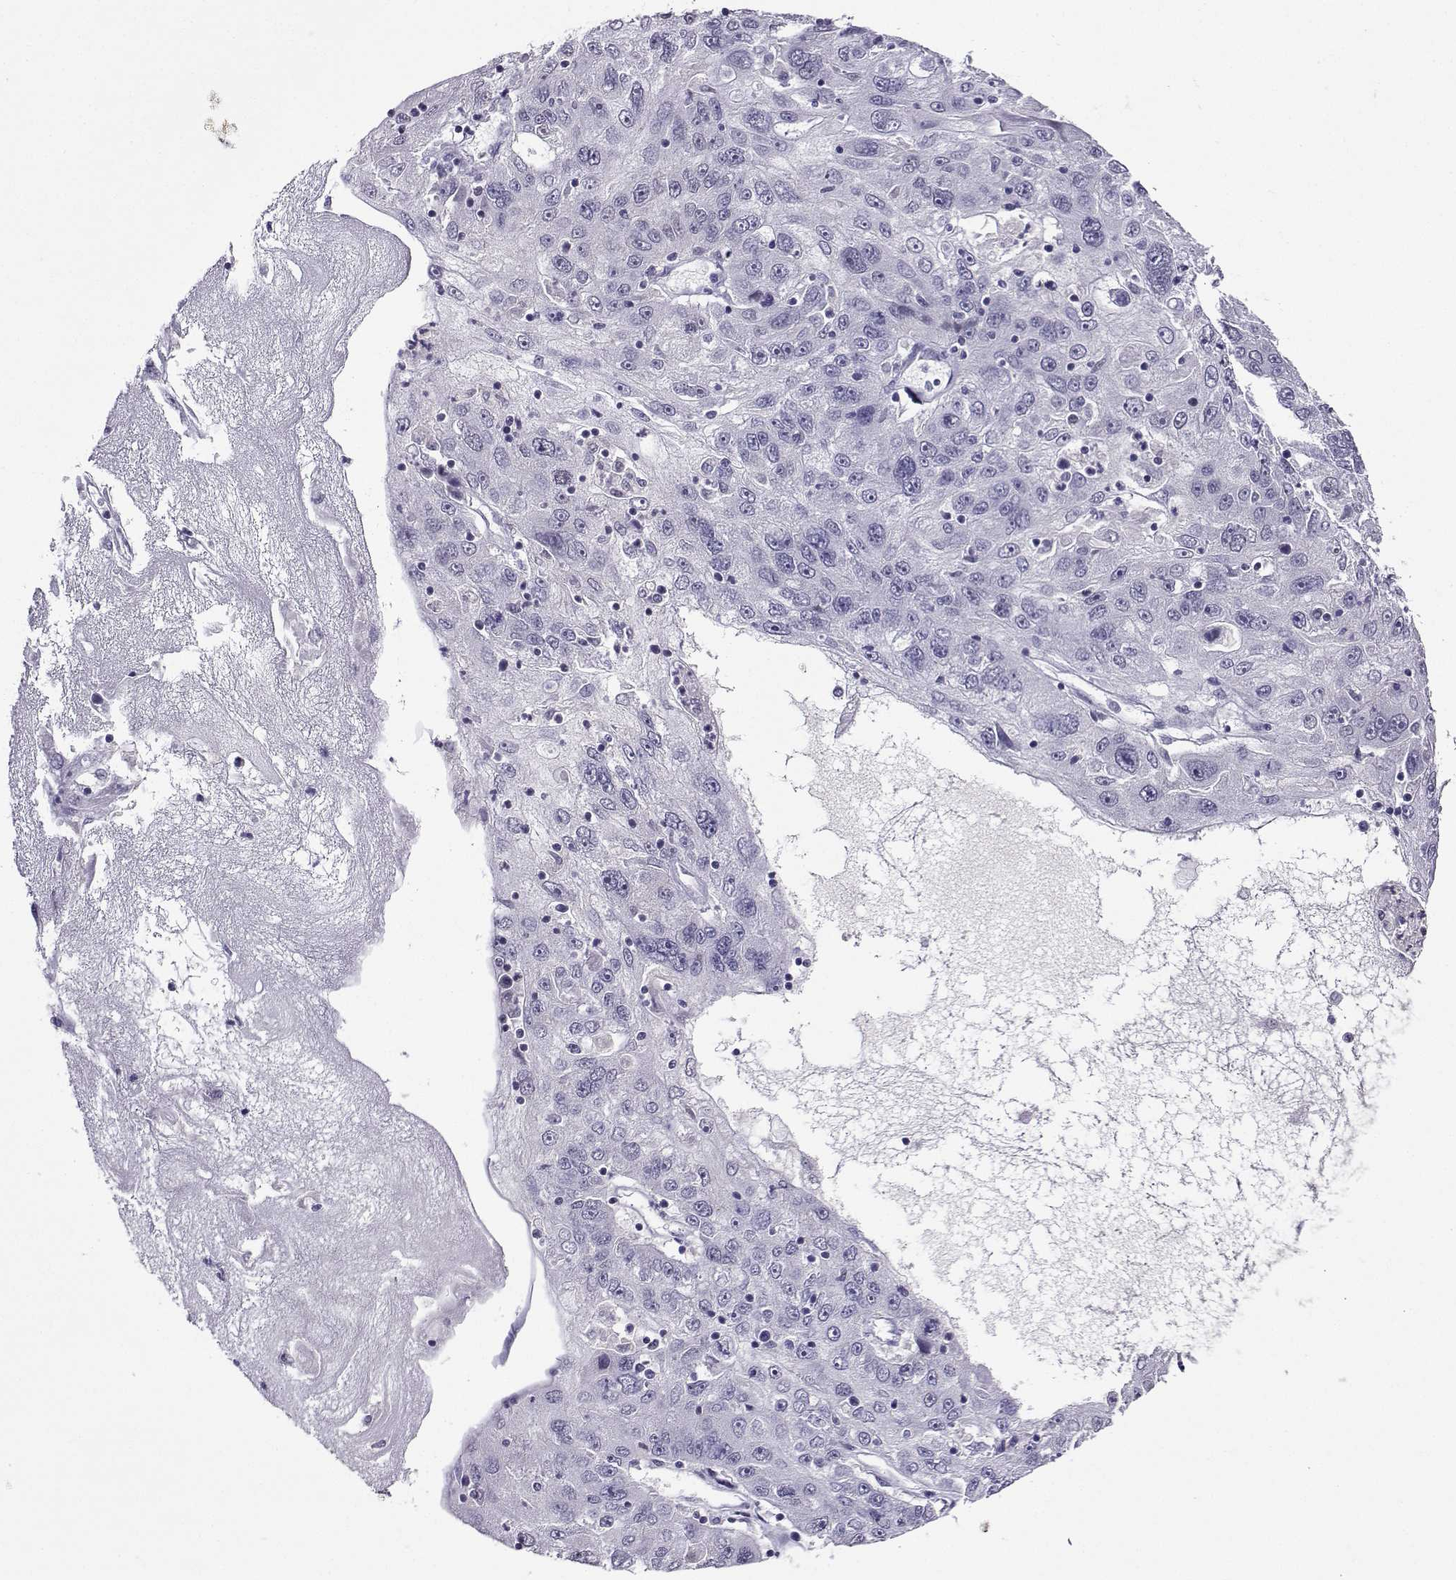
{"staining": {"intensity": "negative", "quantity": "none", "location": "none"}, "tissue": "stomach cancer", "cell_type": "Tumor cells", "image_type": "cancer", "snomed": [{"axis": "morphology", "description": "Adenocarcinoma, NOS"}, {"axis": "topography", "description": "Stomach"}], "caption": "A photomicrograph of human stomach cancer (adenocarcinoma) is negative for staining in tumor cells.", "gene": "LRFN2", "patient": {"sex": "male", "age": 56}}